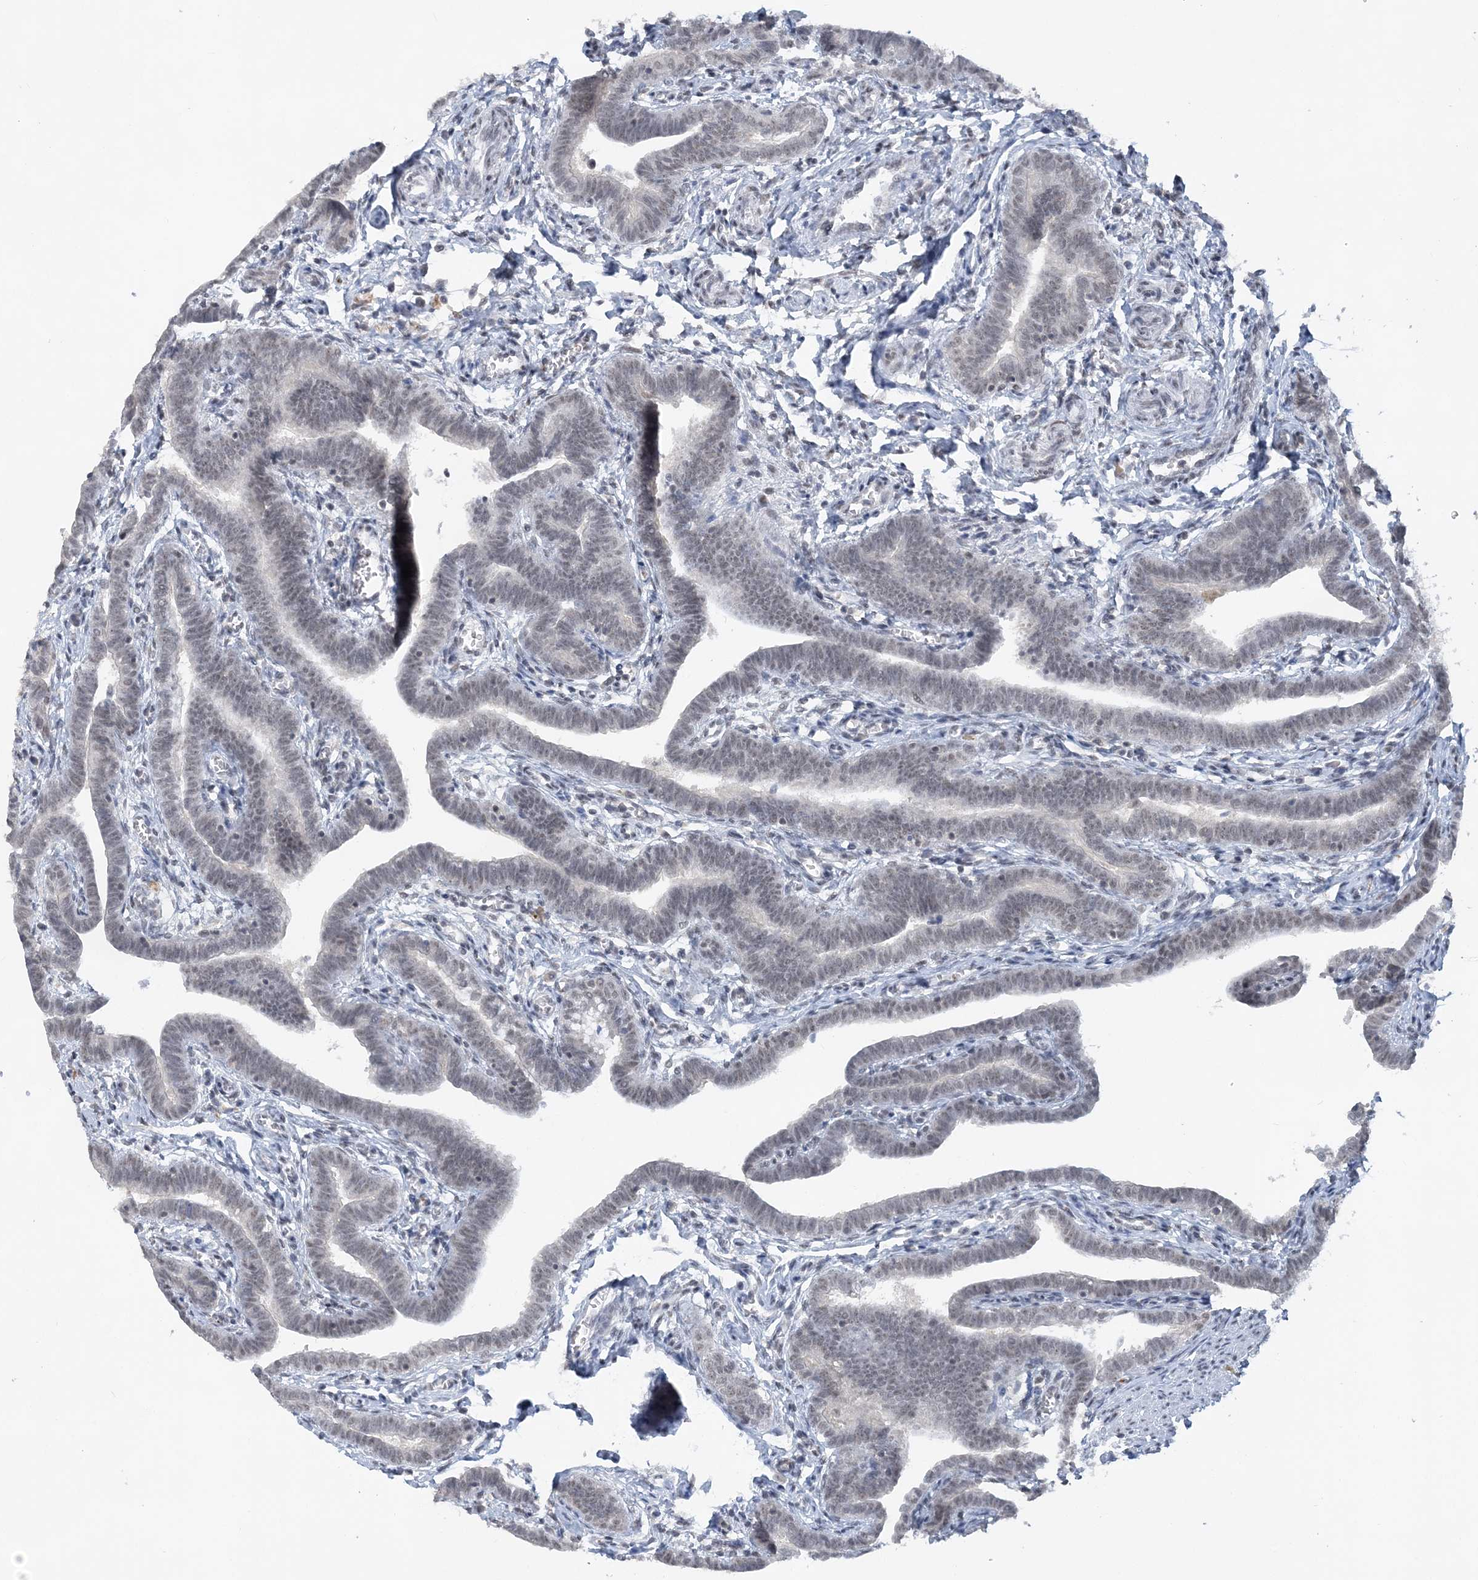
{"staining": {"intensity": "weak", "quantity": "25%-75%", "location": "nuclear"}, "tissue": "fallopian tube", "cell_type": "Glandular cells", "image_type": "normal", "snomed": [{"axis": "morphology", "description": "Normal tissue, NOS"}, {"axis": "topography", "description": "Fallopian tube"}], "caption": "A high-resolution histopathology image shows immunohistochemistry (IHC) staining of normal fallopian tube, which reveals weak nuclear positivity in approximately 25%-75% of glandular cells.", "gene": "KMT2D", "patient": {"sex": "female", "age": 36}}